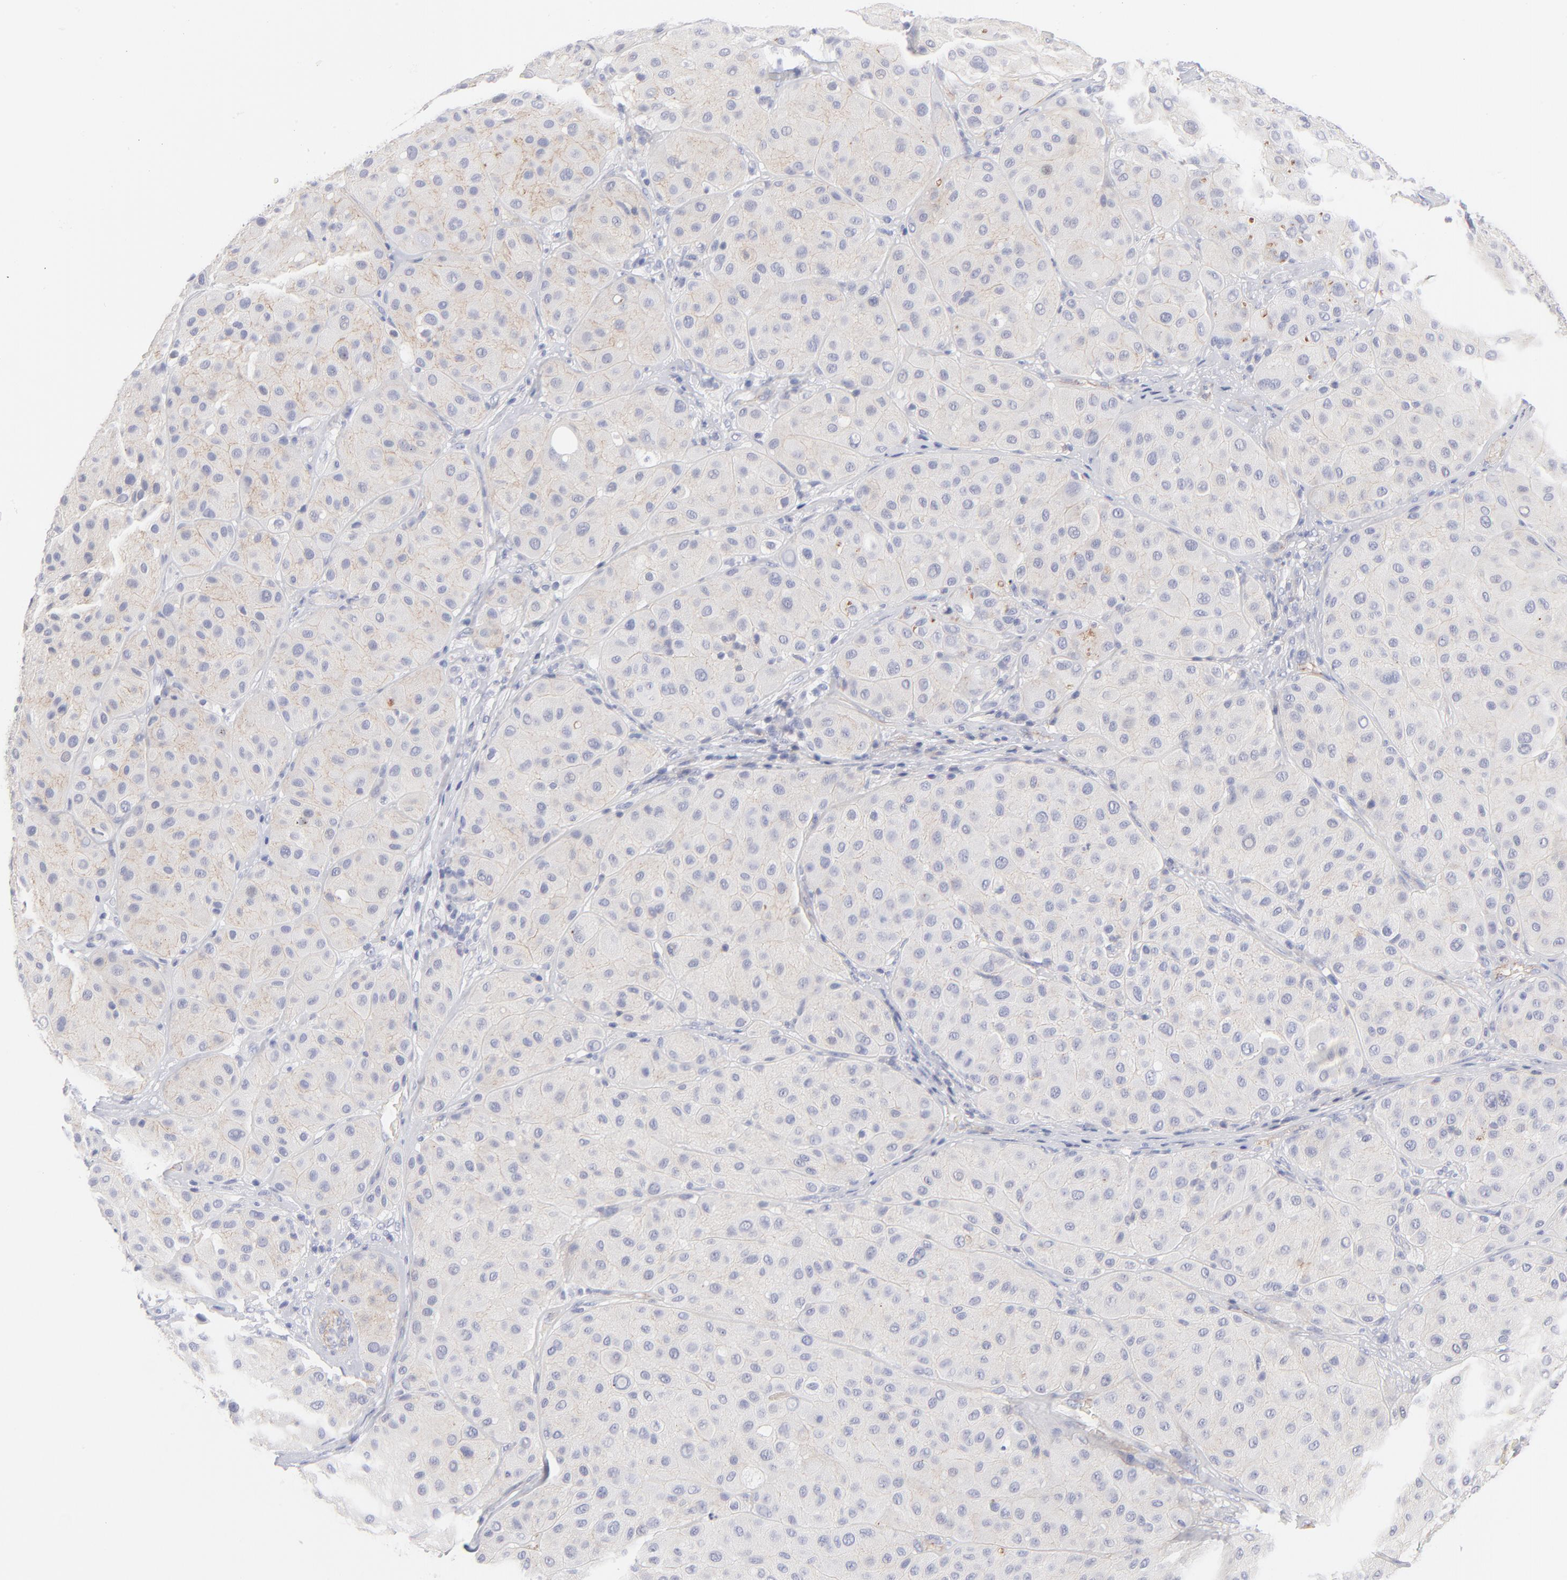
{"staining": {"intensity": "weak", "quantity": "25%-75%", "location": "cytoplasmic/membranous"}, "tissue": "melanoma", "cell_type": "Tumor cells", "image_type": "cancer", "snomed": [{"axis": "morphology", "description": "Normal tissue, NOS"}, {"axis": "morphology", "description": "Malignant melanoma, Metastatic site"}, {"axis": "topography", "description": "Skin"}], "caption": "Malignant melanoma (metastatic site) tissue reveals weak cytoplasmic/membranous positivity in approximately 25%-75% of tumor cells", "gene": "ACTA2", "patient": {"sex": "male", "age": 41}}